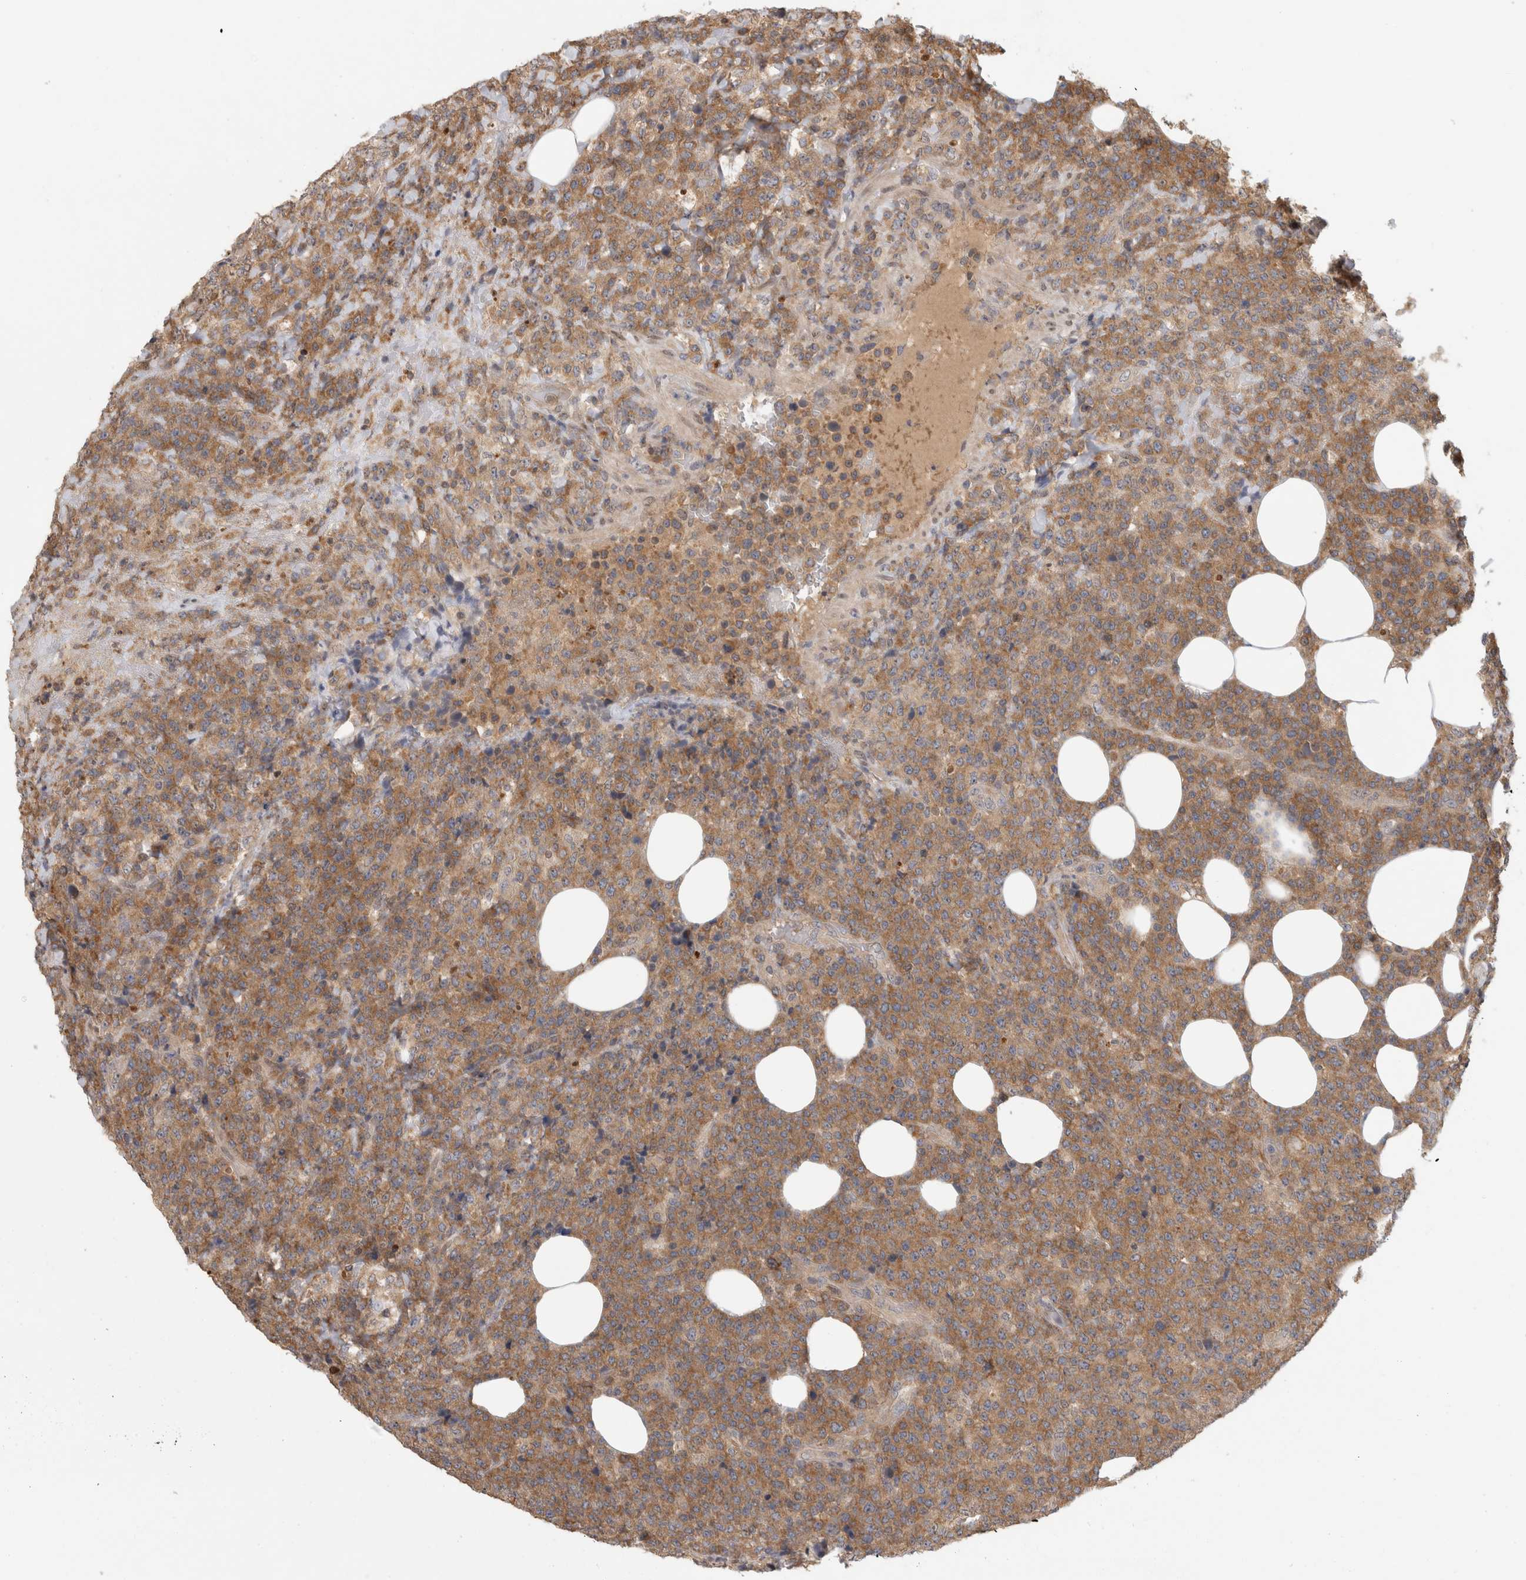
{"staining": {"intensity": "moderate", "quantity": ">75%", "location": "cytoplasmic/membranous"}, "tissue": "lymphoma", "cell_type": "Tumor cells", "image_type": "cancer", "snomed": [{"axis": "morphology", "description": "Malignant lymphoma, non-Hodgkin's type, High grade"}, {"axis": "topography", "description": "Lymph node"}], "caption": "Protein staining shows moderate cytoplasmic/membranous positivity in about >75% of tumor cells in lymphoma.", "gene": "PIGP", "patient": {"sex": "male", "age": 13}}